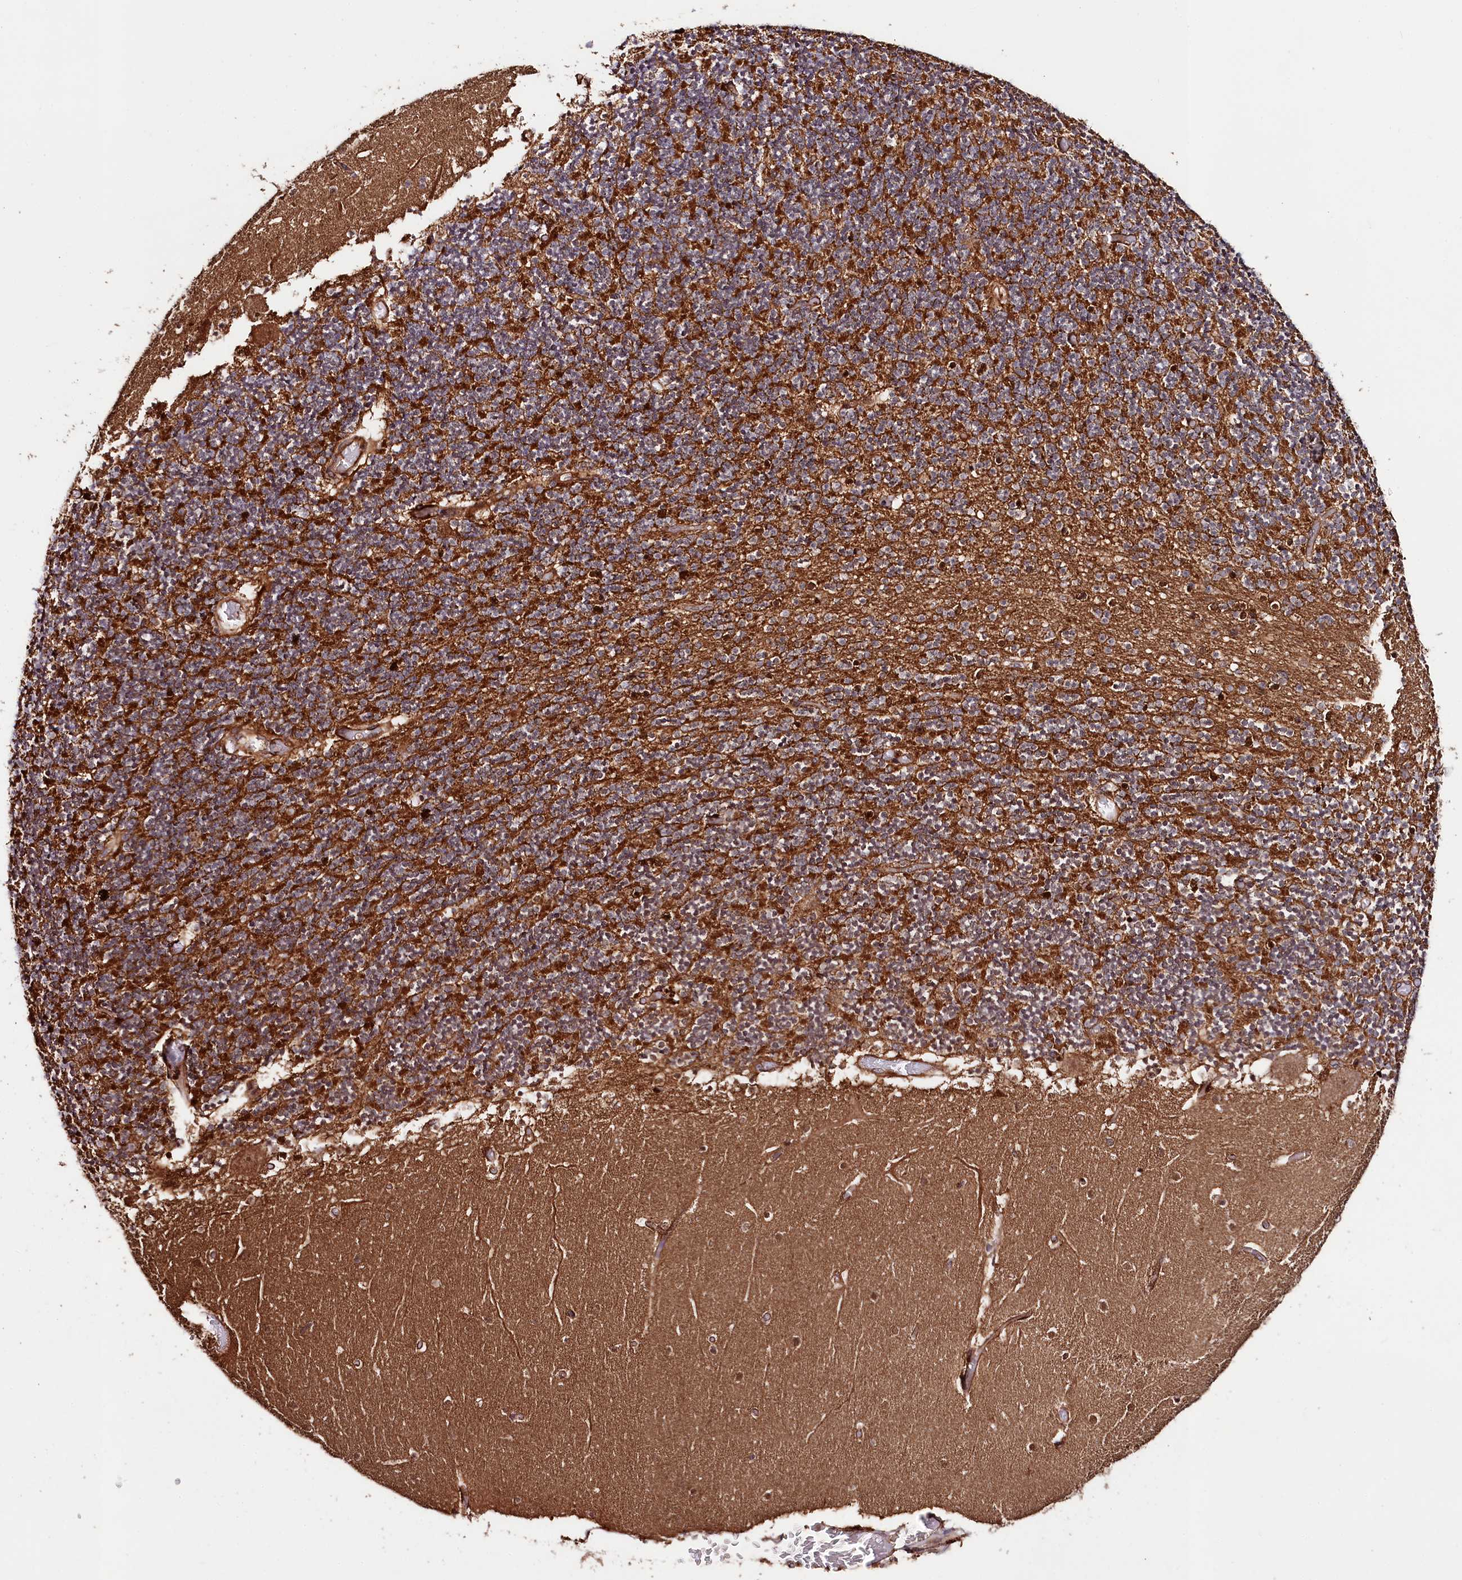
{"staining": {"intensity": "strong", "quantity": "25%-75%", "location": "cytoplasmic/membranous"}, "tissue": "cerebellum", "cell_type": "Cells in granular layer", "image_type": "normal", "snomed": [{"axis": "morphology", "description": "Normal tissue, NOS"}, {"axis": "topography", "description": "Cerebellum"}], "caption": "A high-resolution micrograph shows immunohistochemistry staining of benign cerebellum, which exhibits strong cytoplasmic/membranous staining in about 25%-75% of cells in granular layer. (DAB IHC with brightfield microscopy, high magnification).", "gene": "NEDD1", "patient": {"sex": "female", "age": 28}}